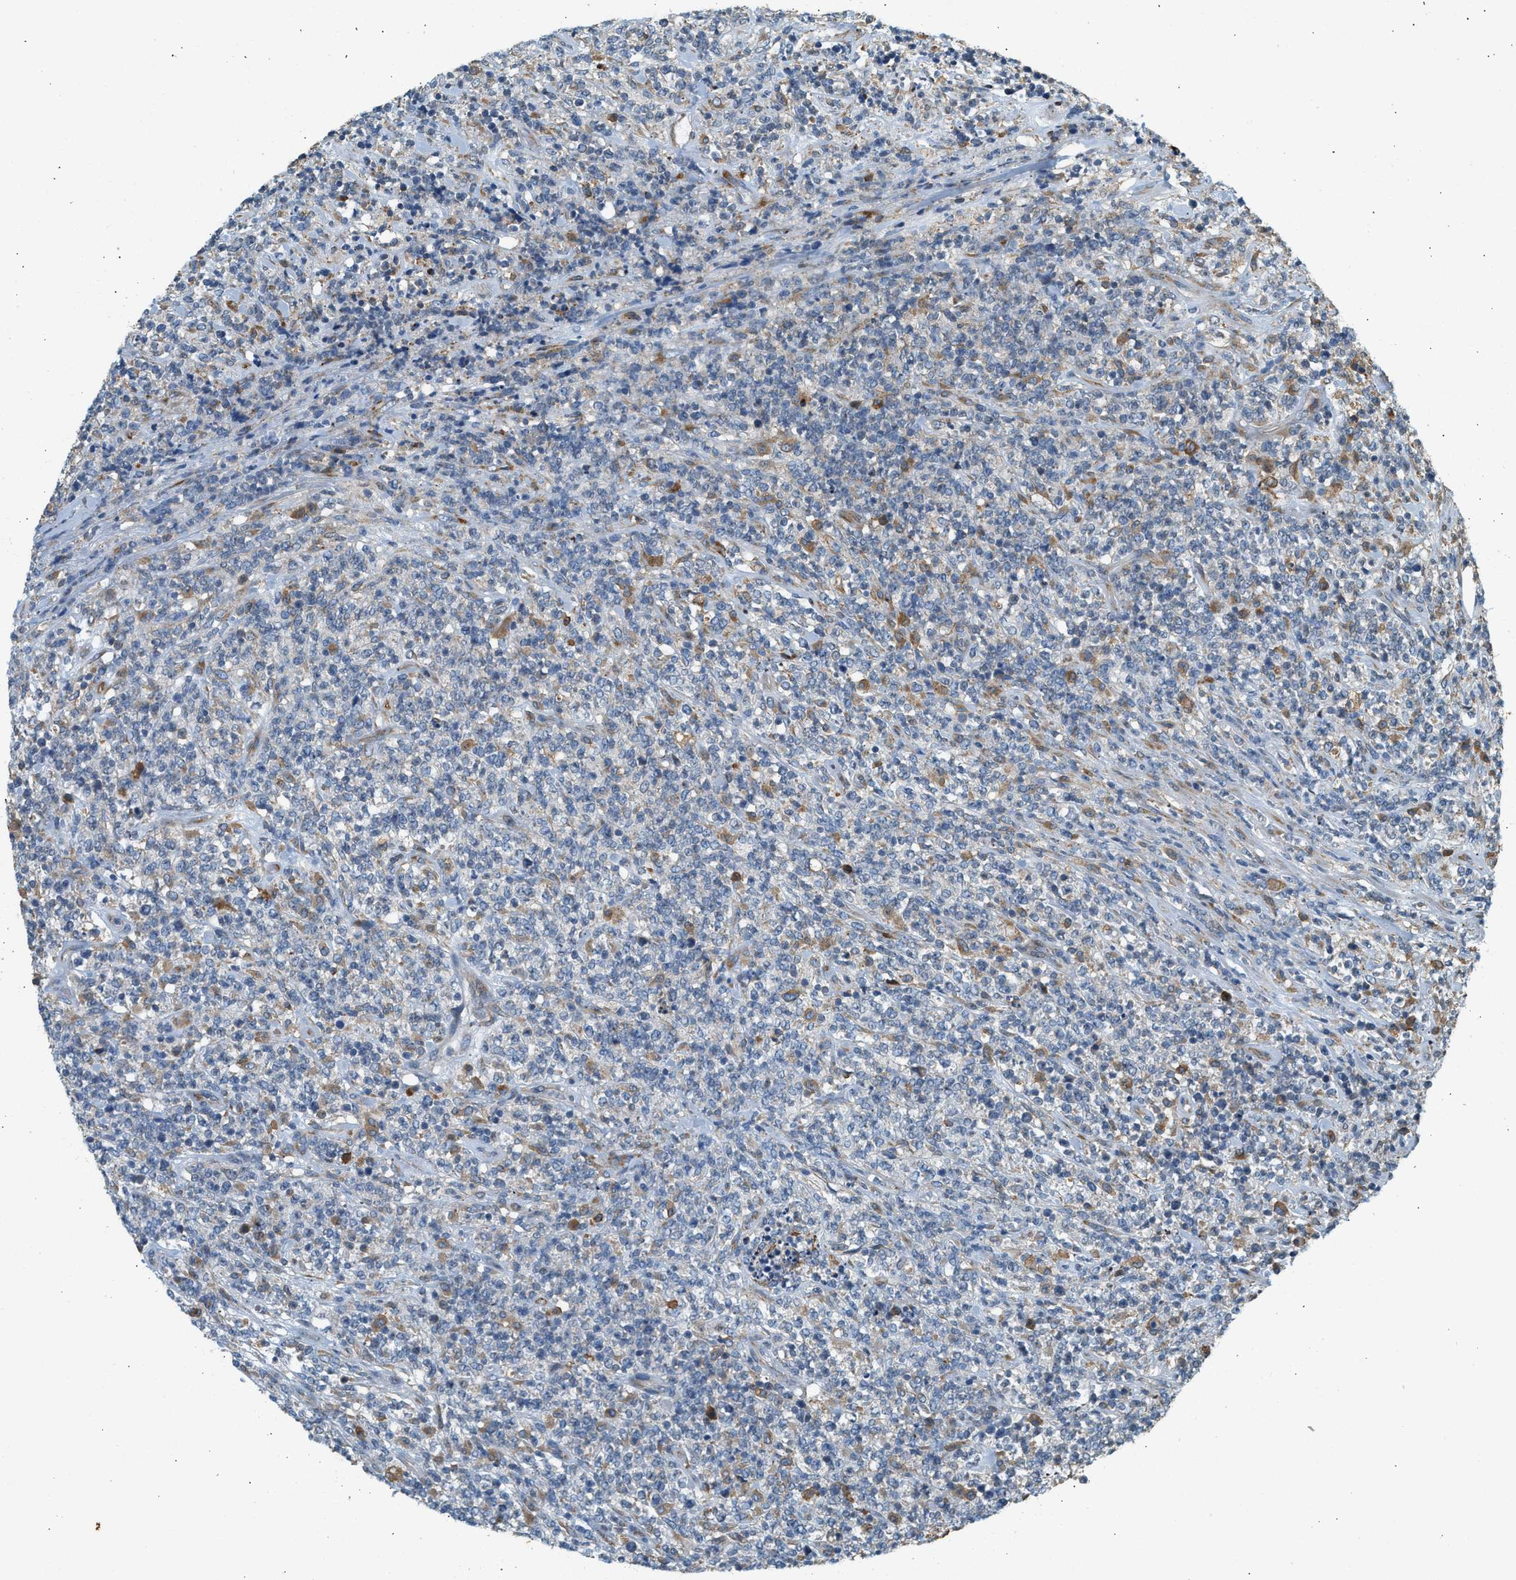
{"staining": {"intensity": "negative", "quantity": "none", "location": "none"}, "tissue": "lymphoma", "cell_type": "Tumor cells", "image_type": "cancer", "snomed": [{"axis": "morphology", "description": "Malignant lymphoma, non-Hodgkin's type, High grade"}, {"axis": "topography", "description": "Soft tissue"}], "caption": "Immunohistochemical staining of human lymphoma exhibits no significant positivity in tumor cells.", "gene": "CTSB", "patient": {"sex": "male", "age": 18}}